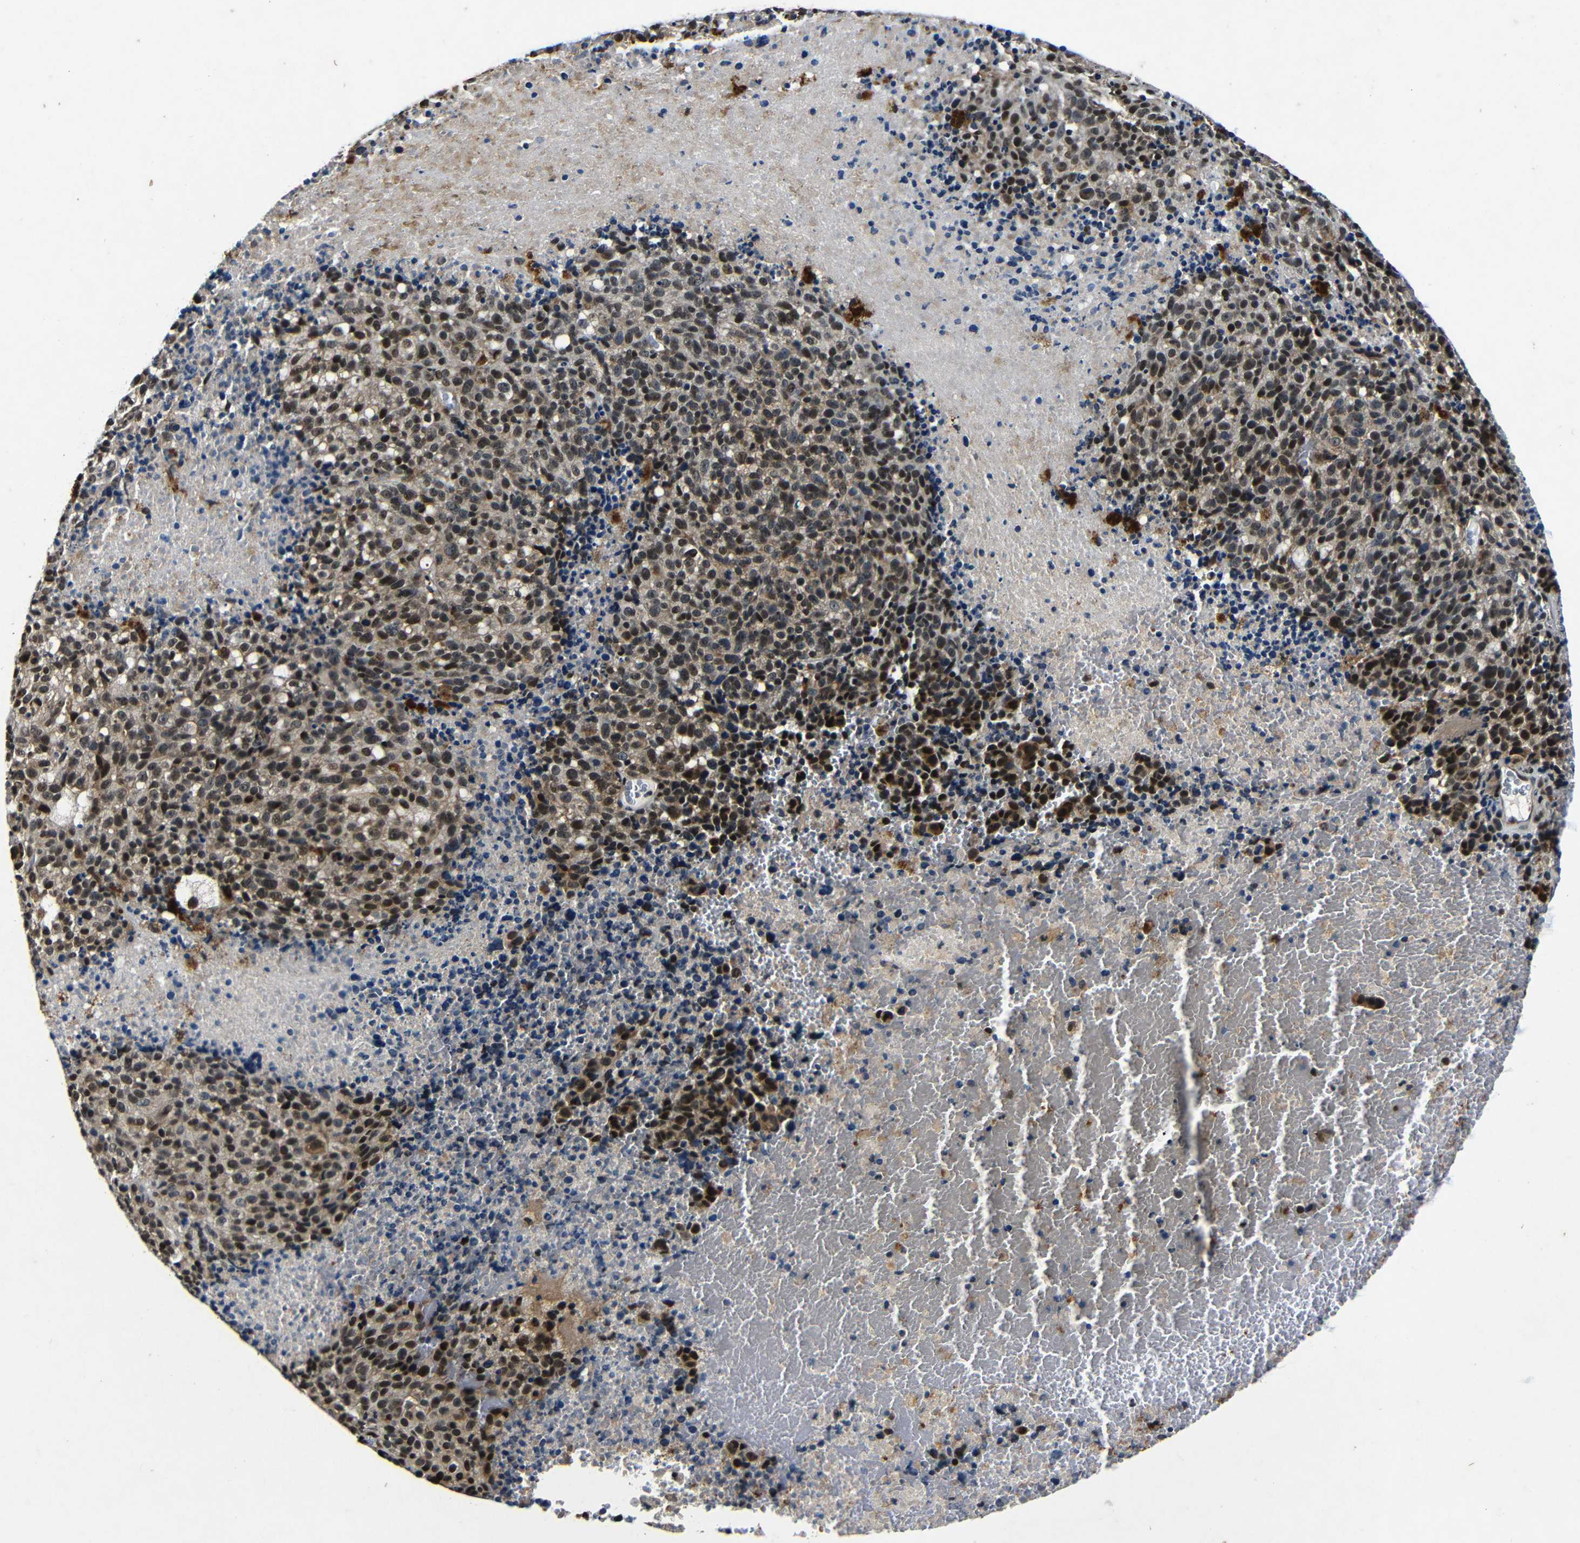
{"staining": {"intensity": "strong", "quantity": ">75%", "location": "nuclear"}, "tissue": "melanoma", "cell_type": "Tumor cells", "image_type": "cancer", "snomed": [{"axis": "morphology", "description": "Malignant melanoma, Metastatic site"}, {"axis": "topography", "description": "Cerebral cortex"}], "caption": "A high amount of strong nuclear expression is identified in approximately >75% of tumor cells in melanoma tissue.", "gene": "FOXD4", "patient": {"sex": "female", "age": 52}}